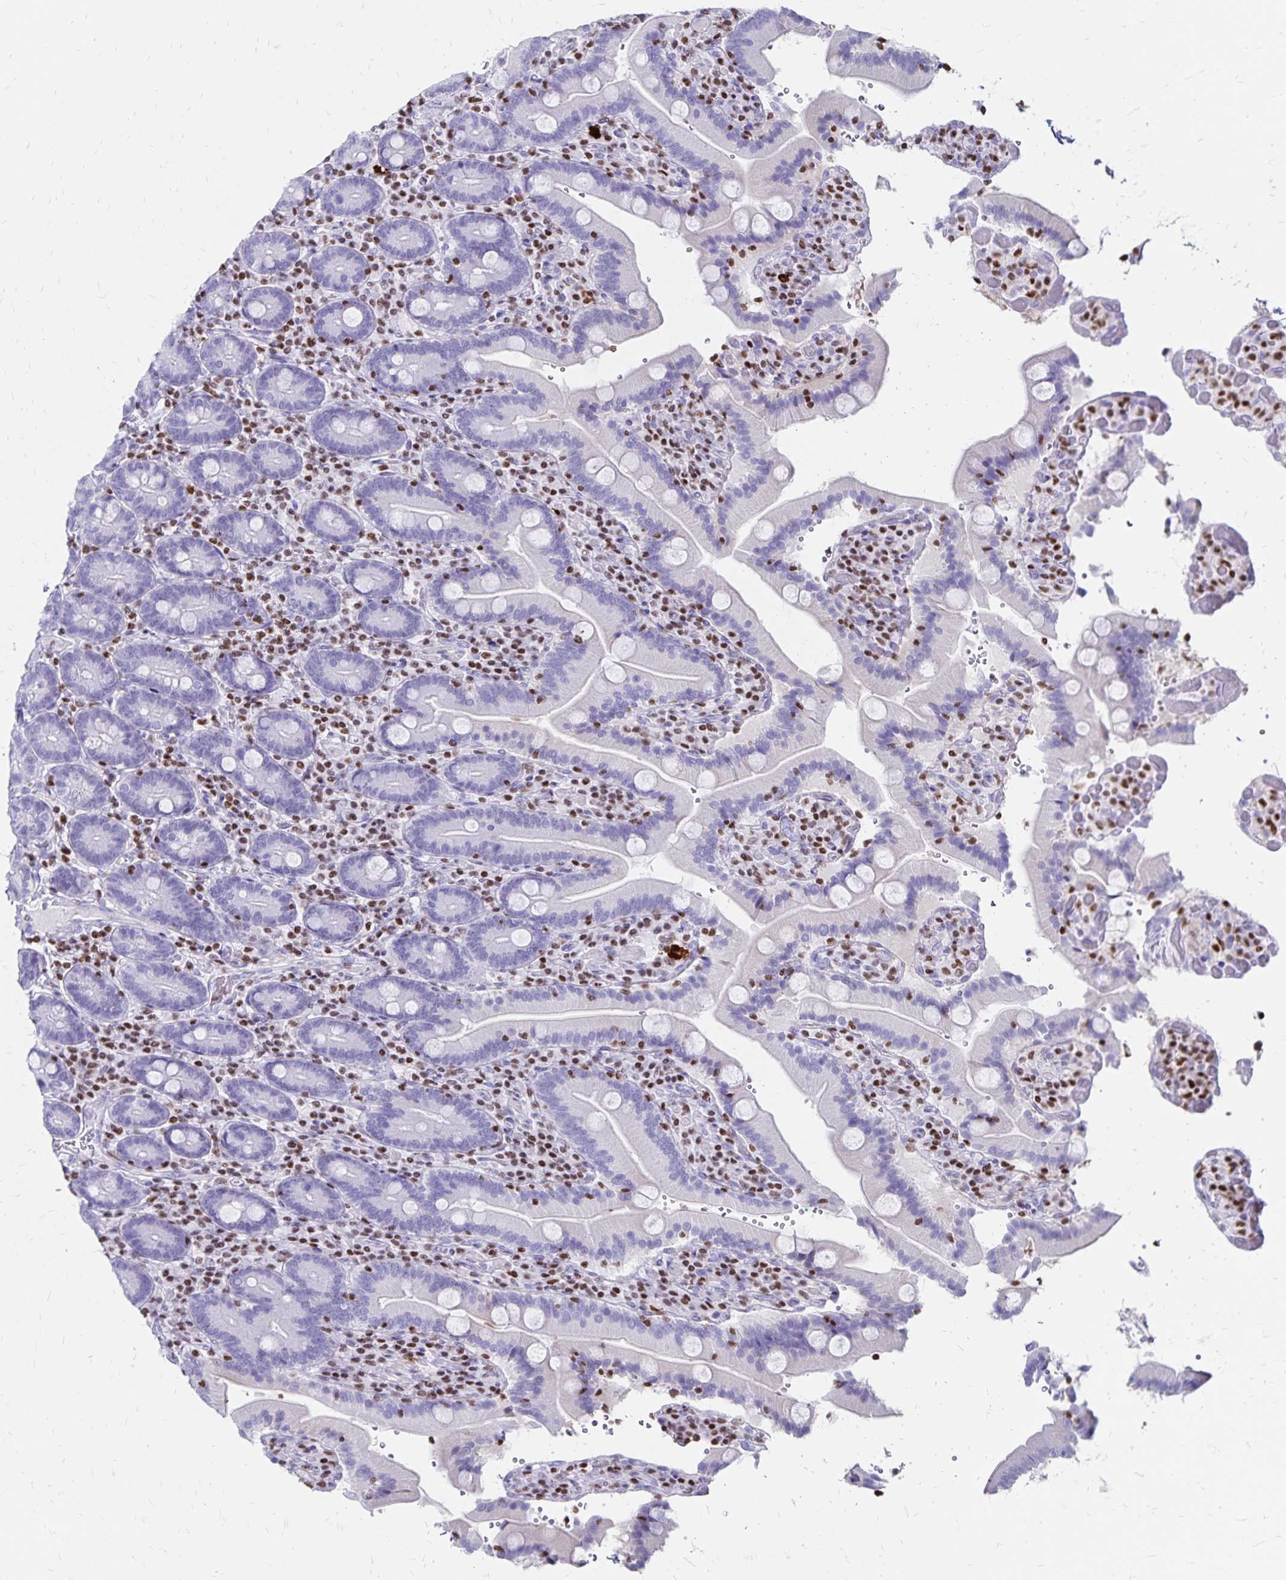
{"staining": {"intensity": "negative", "quantity": "none", "location": "none"}, "tissue": "duodenum", "cell_type": "Glandular cells", "image_type": "normal", "snomed": [{"axis": "morphology", "description": "Normal tissue, NOS"}, {"axis": "topography", "description": "Duodenum"}], "caption": "Immunohistochemical staining of normal human duodenum exhibits no significant expression in glandular cells. (DAB immunohistochemistry (IHC), high magnification).", "gene": "IKZF1", "patient": {"sex": "female", "age": 62}}